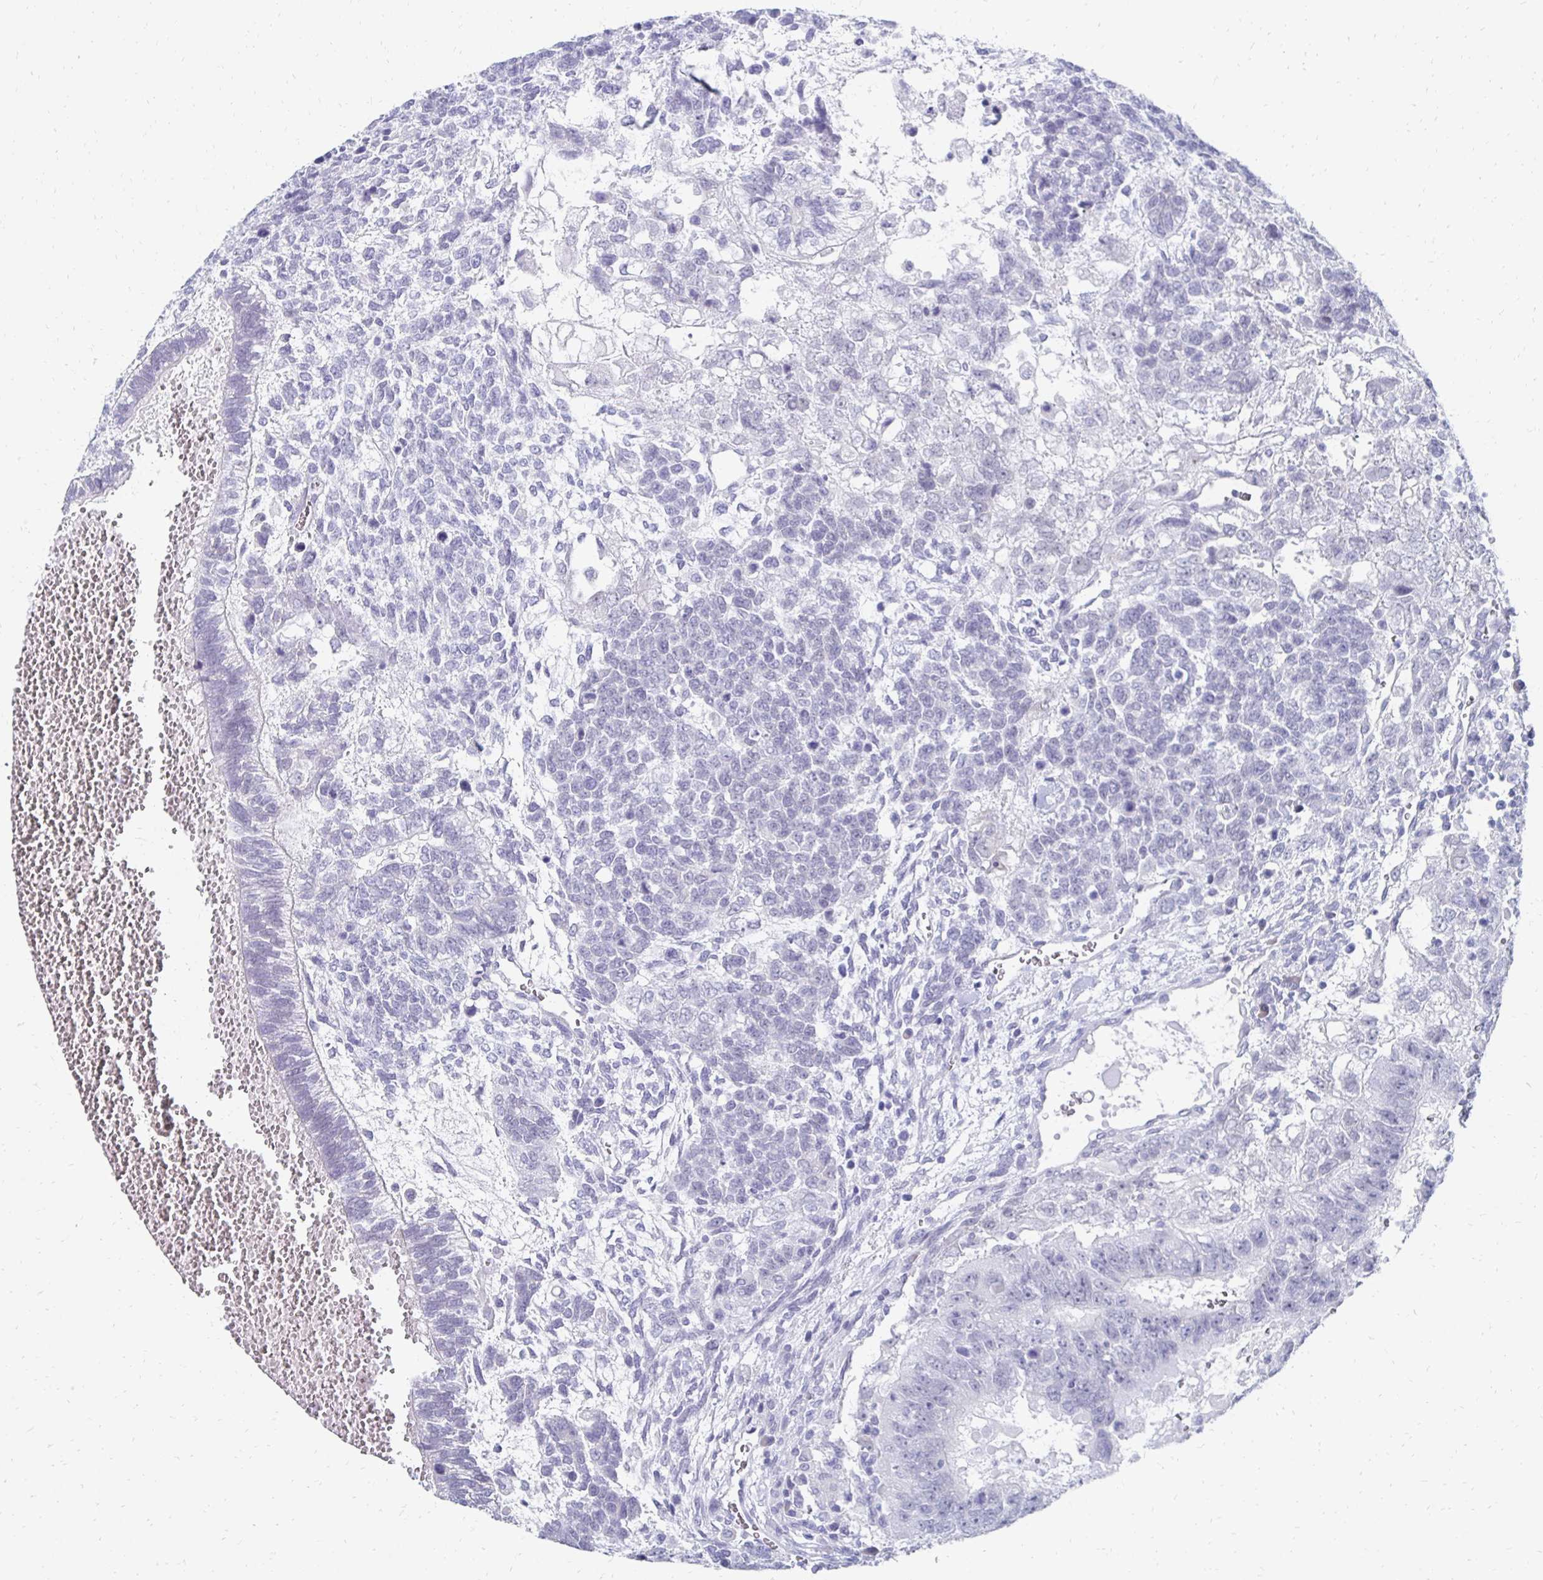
{"staining": {"intensity": "negative", "quantity": "none", "location": "none"}, "tissue": "testis cancer", "cell_type": "Tumor cells", "image_type": "cancer", "snomed": [{"axis": "morphology", "description": "Normal tissue, NOS"}, {"axis": "morphology", "description": "Carcinoma, Embryonal, NOS"}, {"axis": "topography", "description": "Testis"}, {"axis": "topography", "description": "Epididymis"}], "caption": "Micrograph shows no protein positivity in tumor cells of testis cancer (embryonal carcinoma) tissue.", "gene": "SYCP3", "patient": {"sex": "male", "age": 23}}